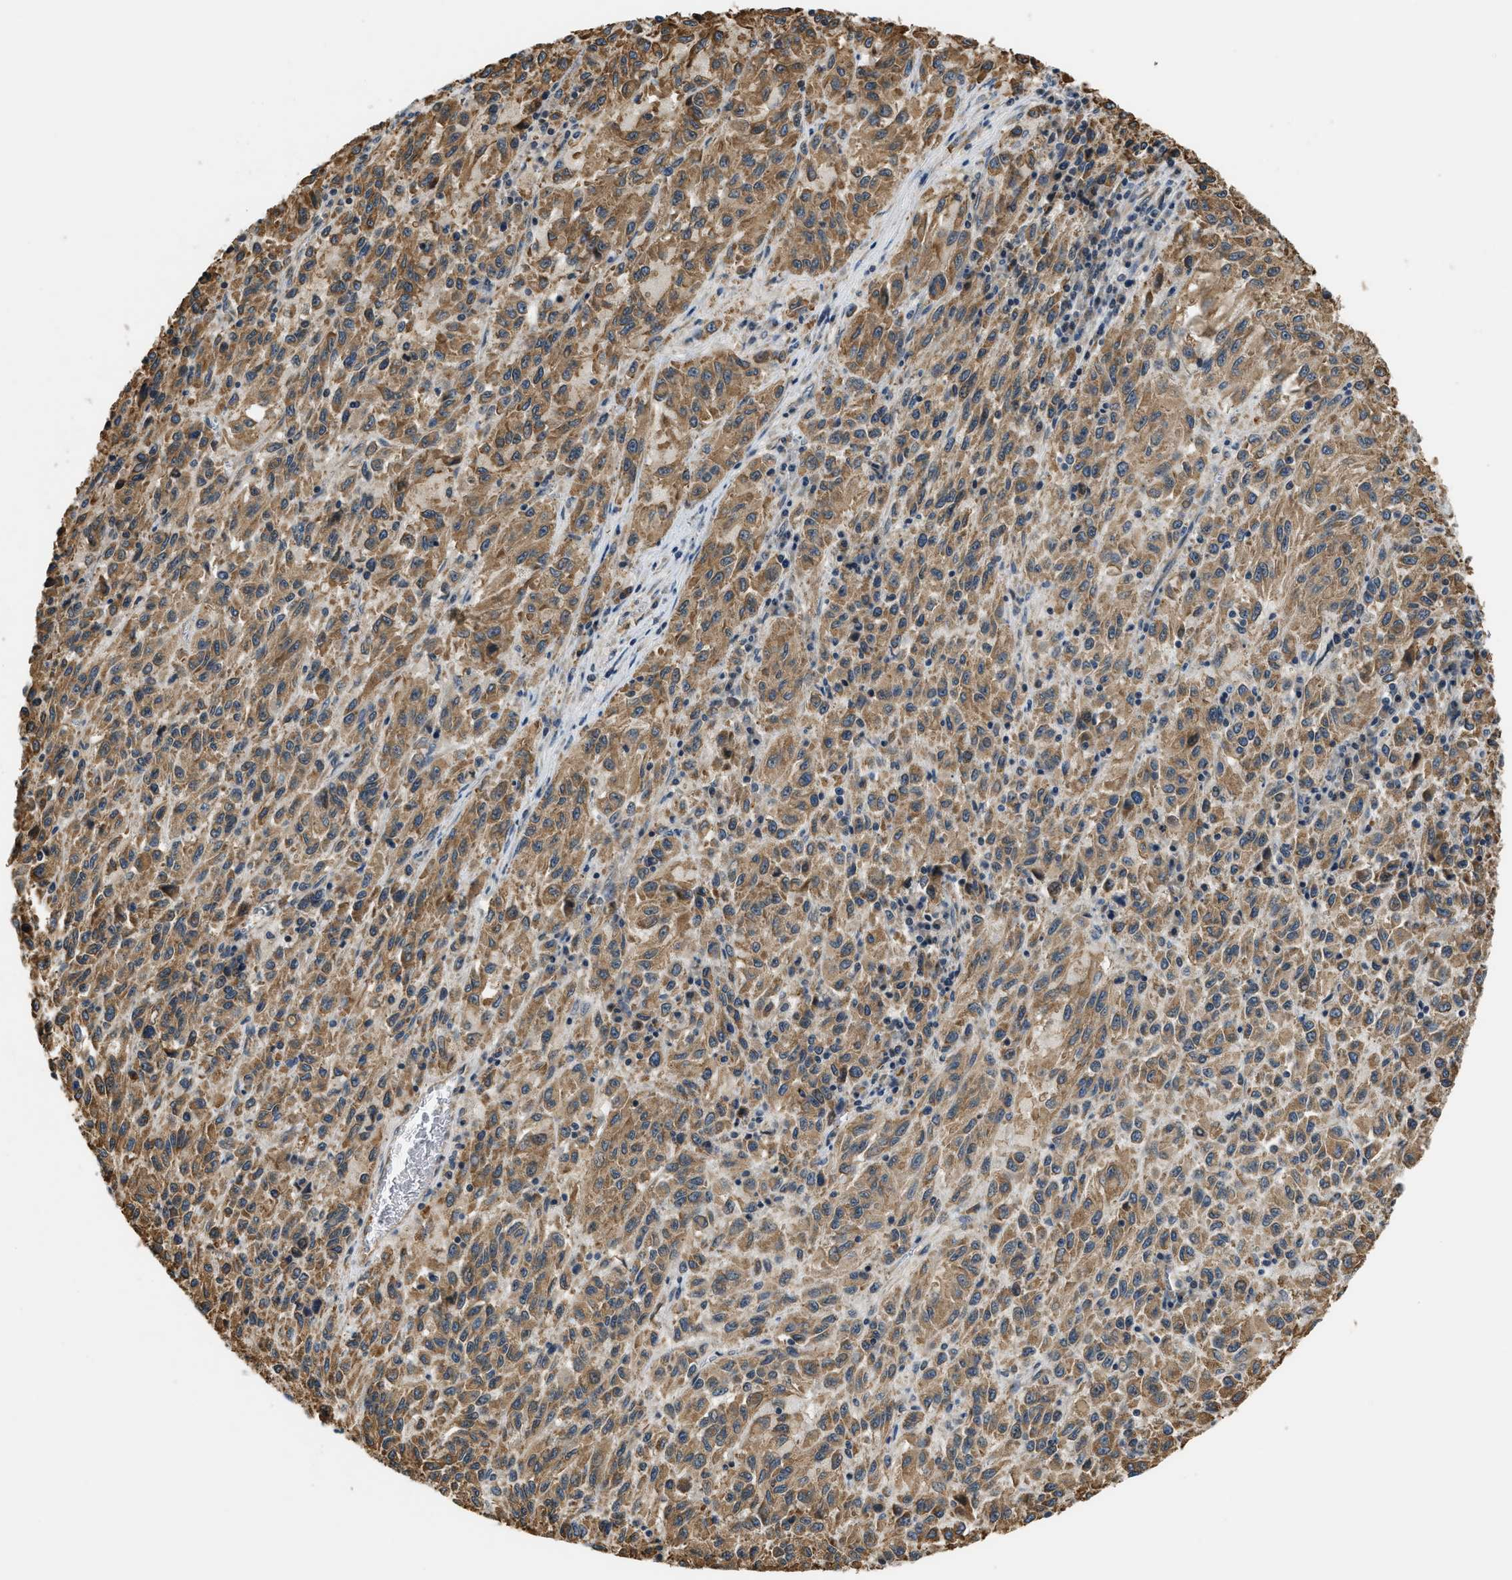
{"staining": {"intensity": "moderate", "quantity": ">75%", "location": "cytoplasmic/membranous"}, "tissue": "melanoma", "cell_type": "Tumor cells", "image_type": "cancer", "snomed": [{"axis": "morphology", "description": "Malignant melanoma, Metastatic site"}, {"axis": "topography", "description": "Lung"}], "caption": "IHC staining of melanoma, which exhibits medium levels of moderate cytoplasmic/membranous staining in approximately >75% of tumor cells indicating moderate cytoplasmic/membranous protein expression. The staining was performed using DAB (brown) for protein detection and nuclei were counterstained in hematoxylin (blue).", "gene": "ALOX12", "patient": {"sex": "male", "age": 64}}